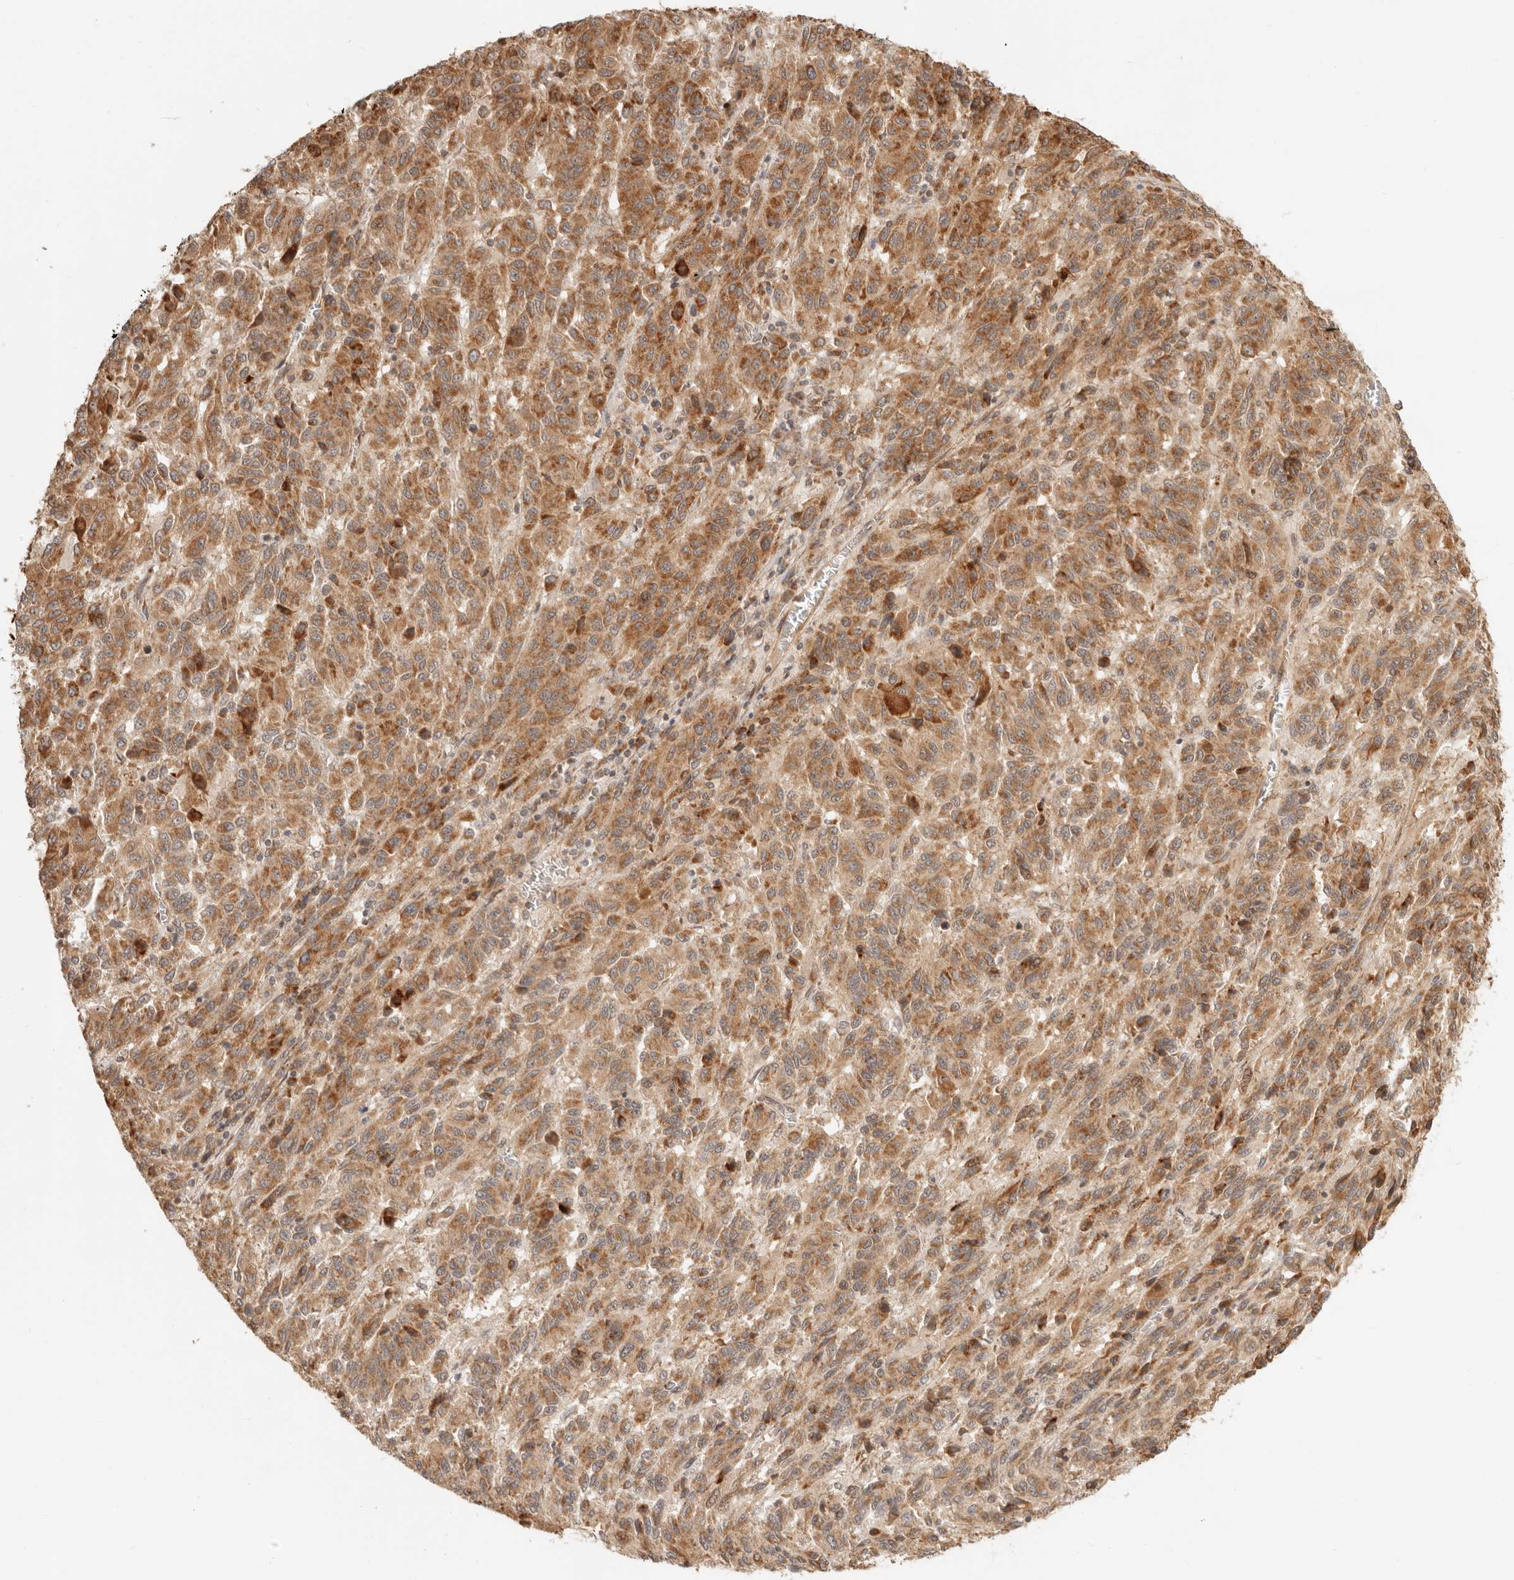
{"staining": {"intensity": "moderate", "quantity": ">75%", "location": "cytoplasmic/membranous"}, "tissue": "melanoma", "cell_type": "Tumor cells", "image_type": "cancer", "snomed": [{"axis": "morphology", "description": "Malignant melanoma, Metastatic site"}, {"axis": "topography", "description": "Lung"}], "caption": "Immunohistochemistry (DAB (3,3'-diaminobenzidine)) staining of human malignant melanoma (metastatic site) demonstrates moderate cytoplasmic/membranous protein positivity in approximately >75% of tumor cells.", "gene": "BAALC", "patient": {"sex": "male", "age": 64}}